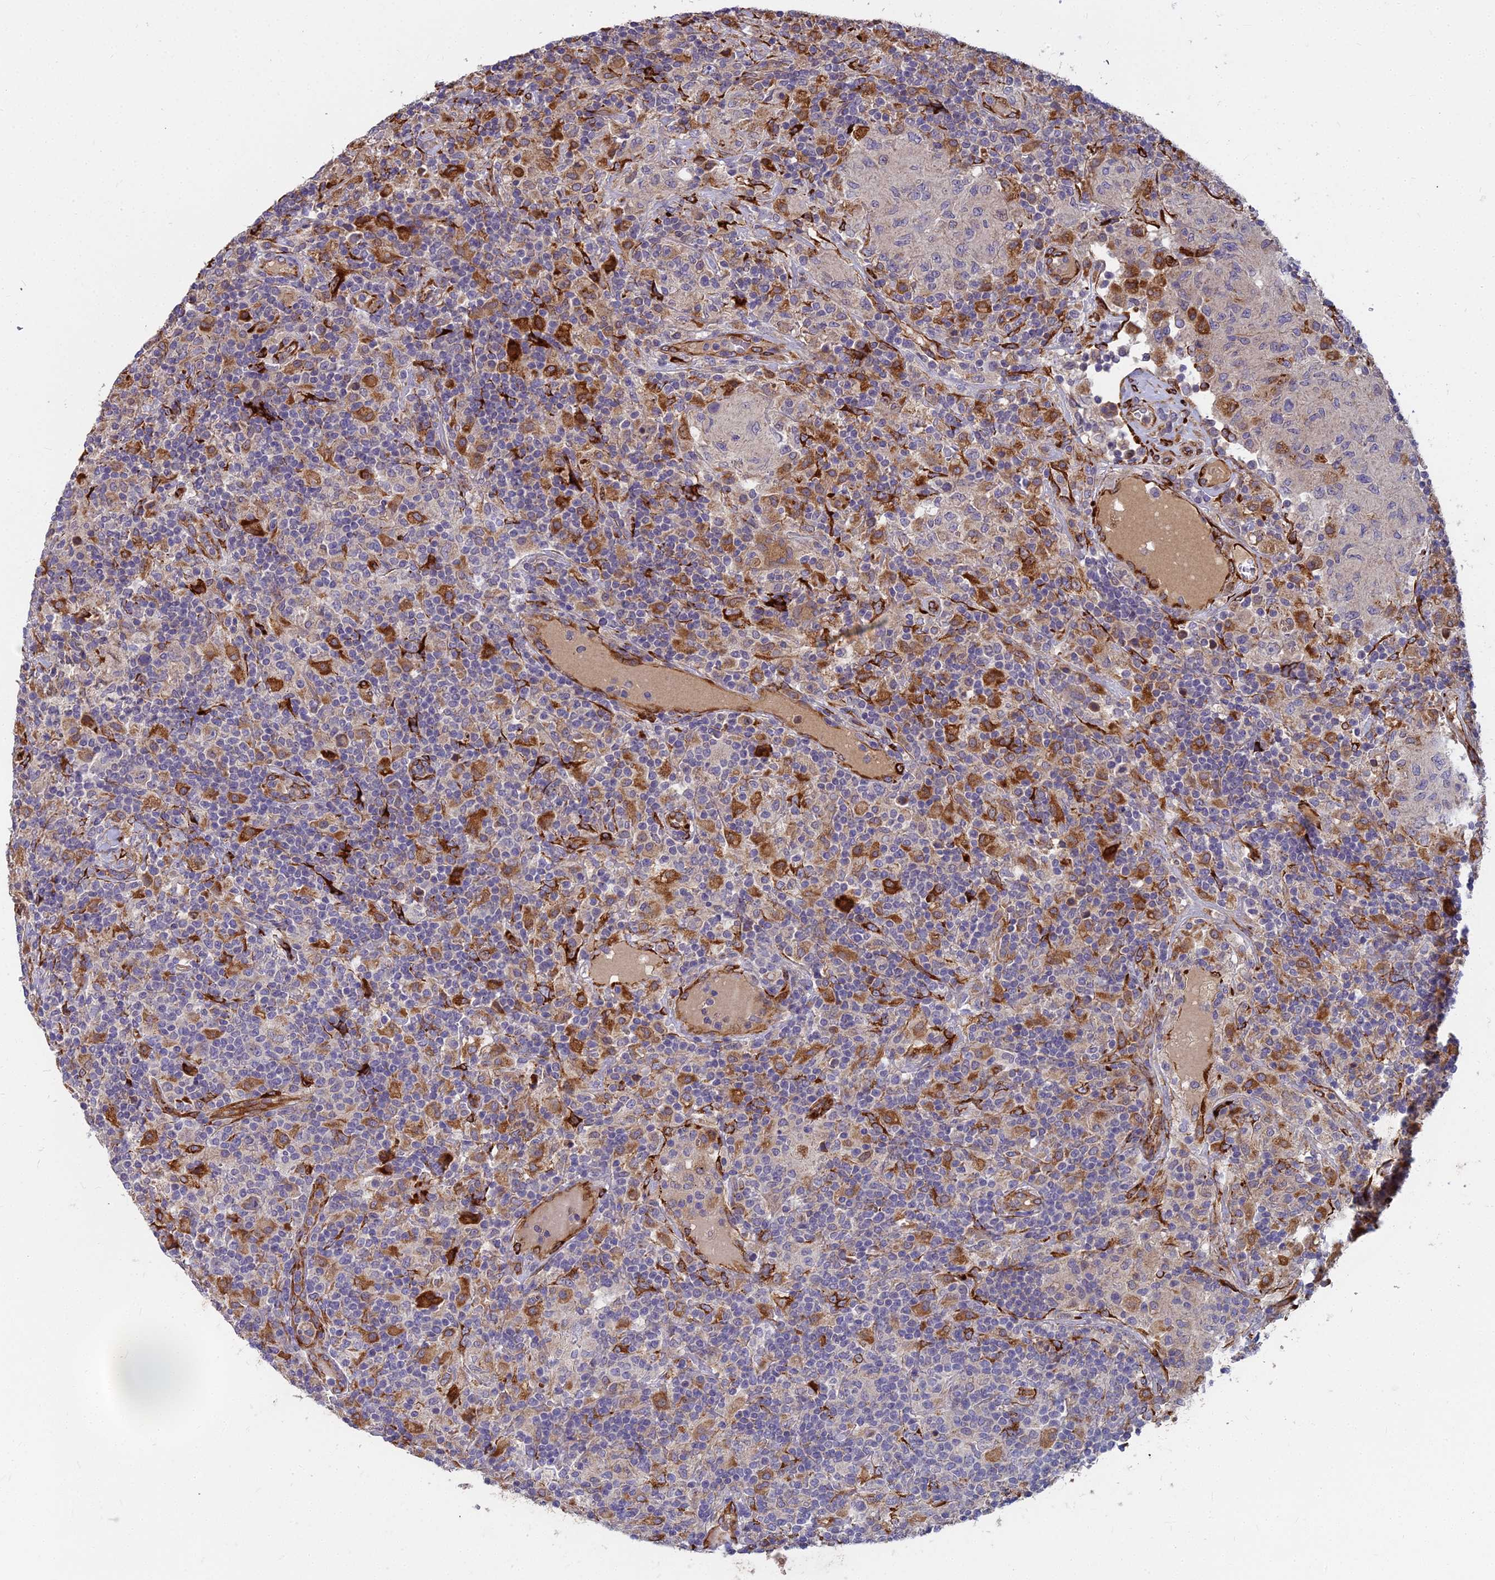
{"staining": {"intensity": "weak", "quantity": ">75%", "location": "cytoplasmic/membranous"}, "tissue": "lymphoma", "cell_type": "Tumor cells", "image_type": "cancer", "snomed": [{"axis": "morphology", "description": "Hodgkin's disease, NOS"}, {"axis": "topography", "description": "Lymph node"}], "caption": "Weak cytoplasmic/membranous positivity is identified in about >75% of tumor cells in lymphoma.", "gene": "NDUFAF7", "patient": {"sex": "male", "age": 70}}